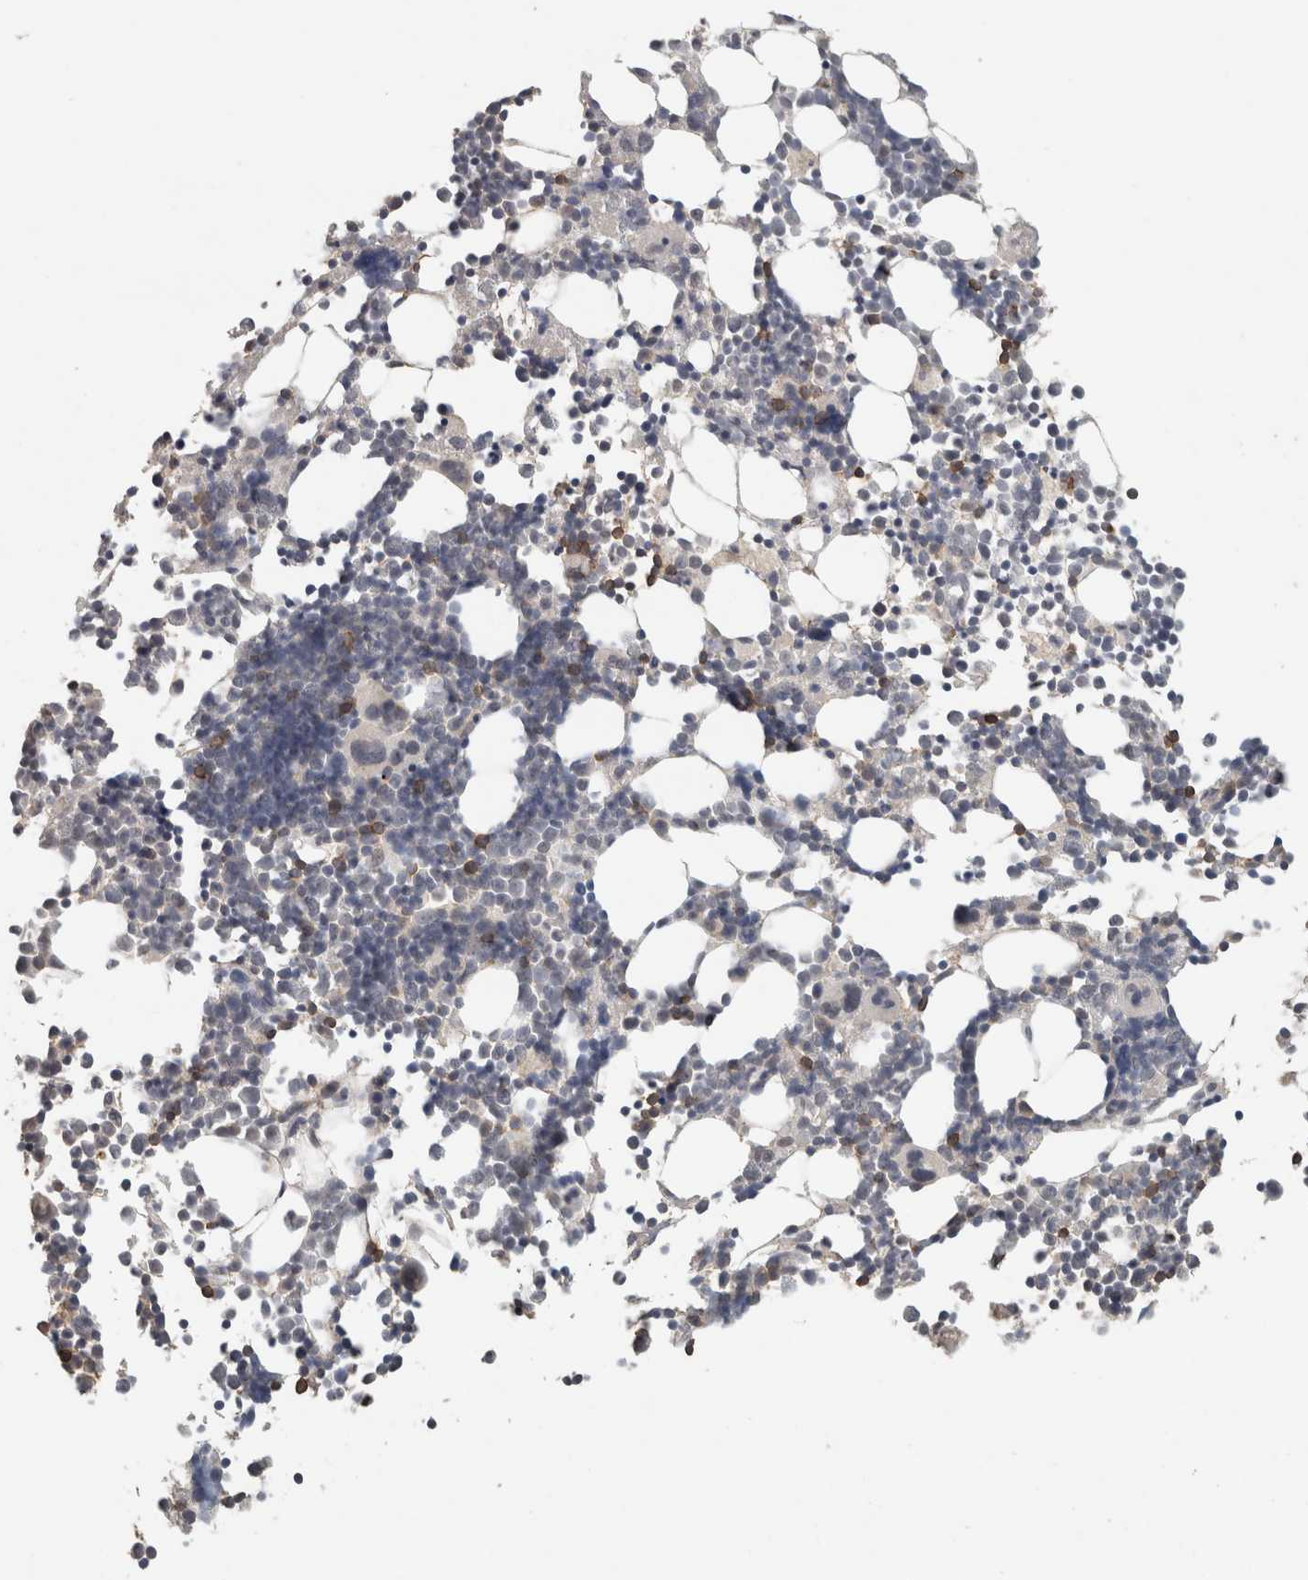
{"staining": {"intensity": "moderate", "quantity": "<25%", "location": "cytoplasmic/membranous"}, "tissue": "bone marrow", "cell_type": "Hematopoietic cells", "image_type": "normal", "snomed": [{"axis": "morphology", "description": "Normal tissue, NOS"}, {"axis": "morphology", "description": "Inflammation, NOS"}, {"axis": "topography", "description": "Bone marrow"}], "caption": "Protein expression analysis of unremarkable human bone marrow reveals moderate cytoplasmic/membranous staining in approximately <25% of hematopoietic cells. (brown staining indicates protein expression, while blue staining denotes nuclei).", "gene": "TRAT1", "patient": {"sex": "male", "age": 21}}